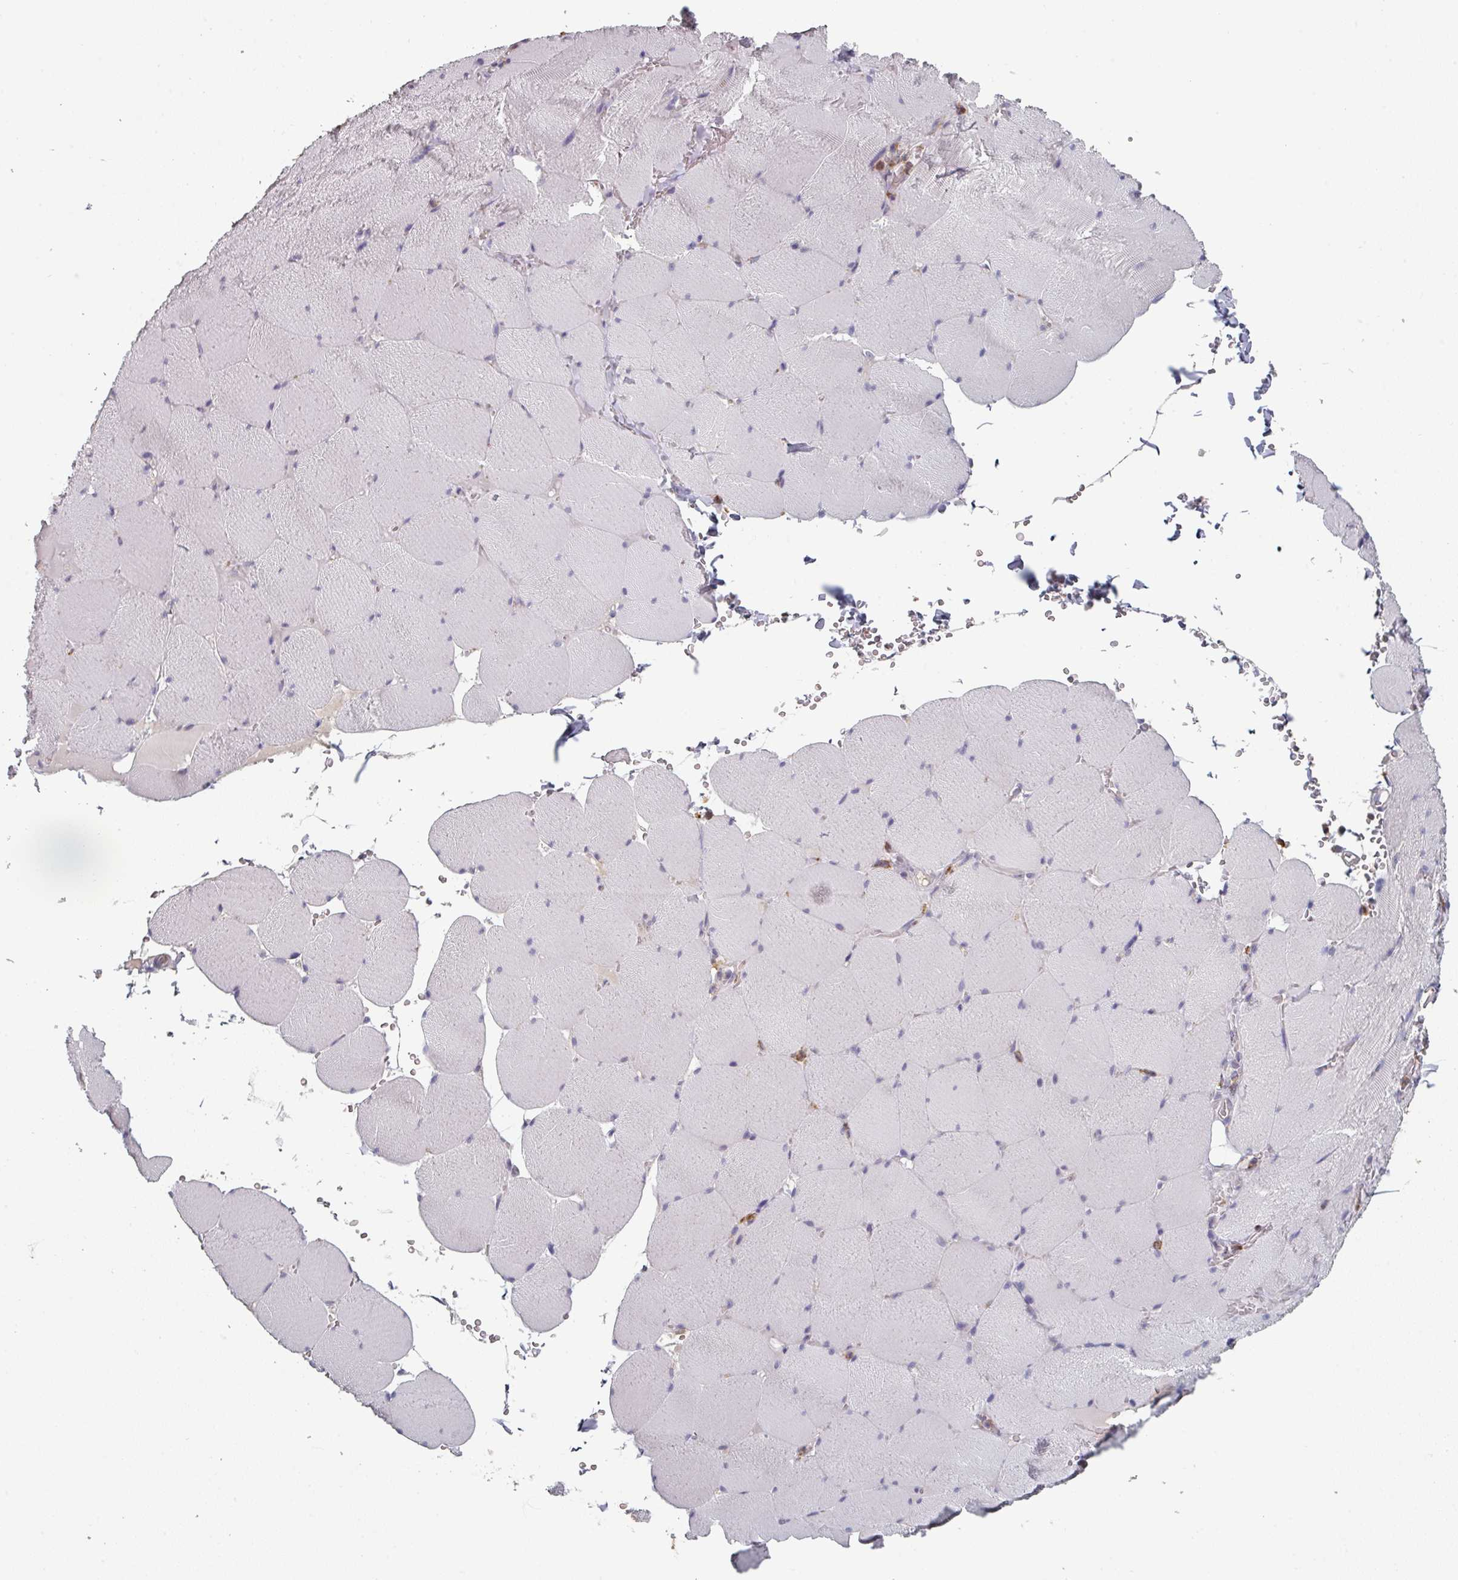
{"staining": {"intensity": "negative", "quantity": "none", "location": "none"}, "tissue": "skeletal muscle", "cell_type": "Myocytes", "image_type": "normal", "snomed": [{"axis": "morphology", "description": "Normal tissue, NOS"}, {"axis": "topography", "description": "Skeletal muscle"}, {"axis": "topography", "description": "Head-Neck"}], "caption": "Immunohistochemical staining of normal skeletal muscle displays no significant positivity in myocytes.", "gene": "PRAMEF7", "patient": {"sex": "male", "age": 66}}